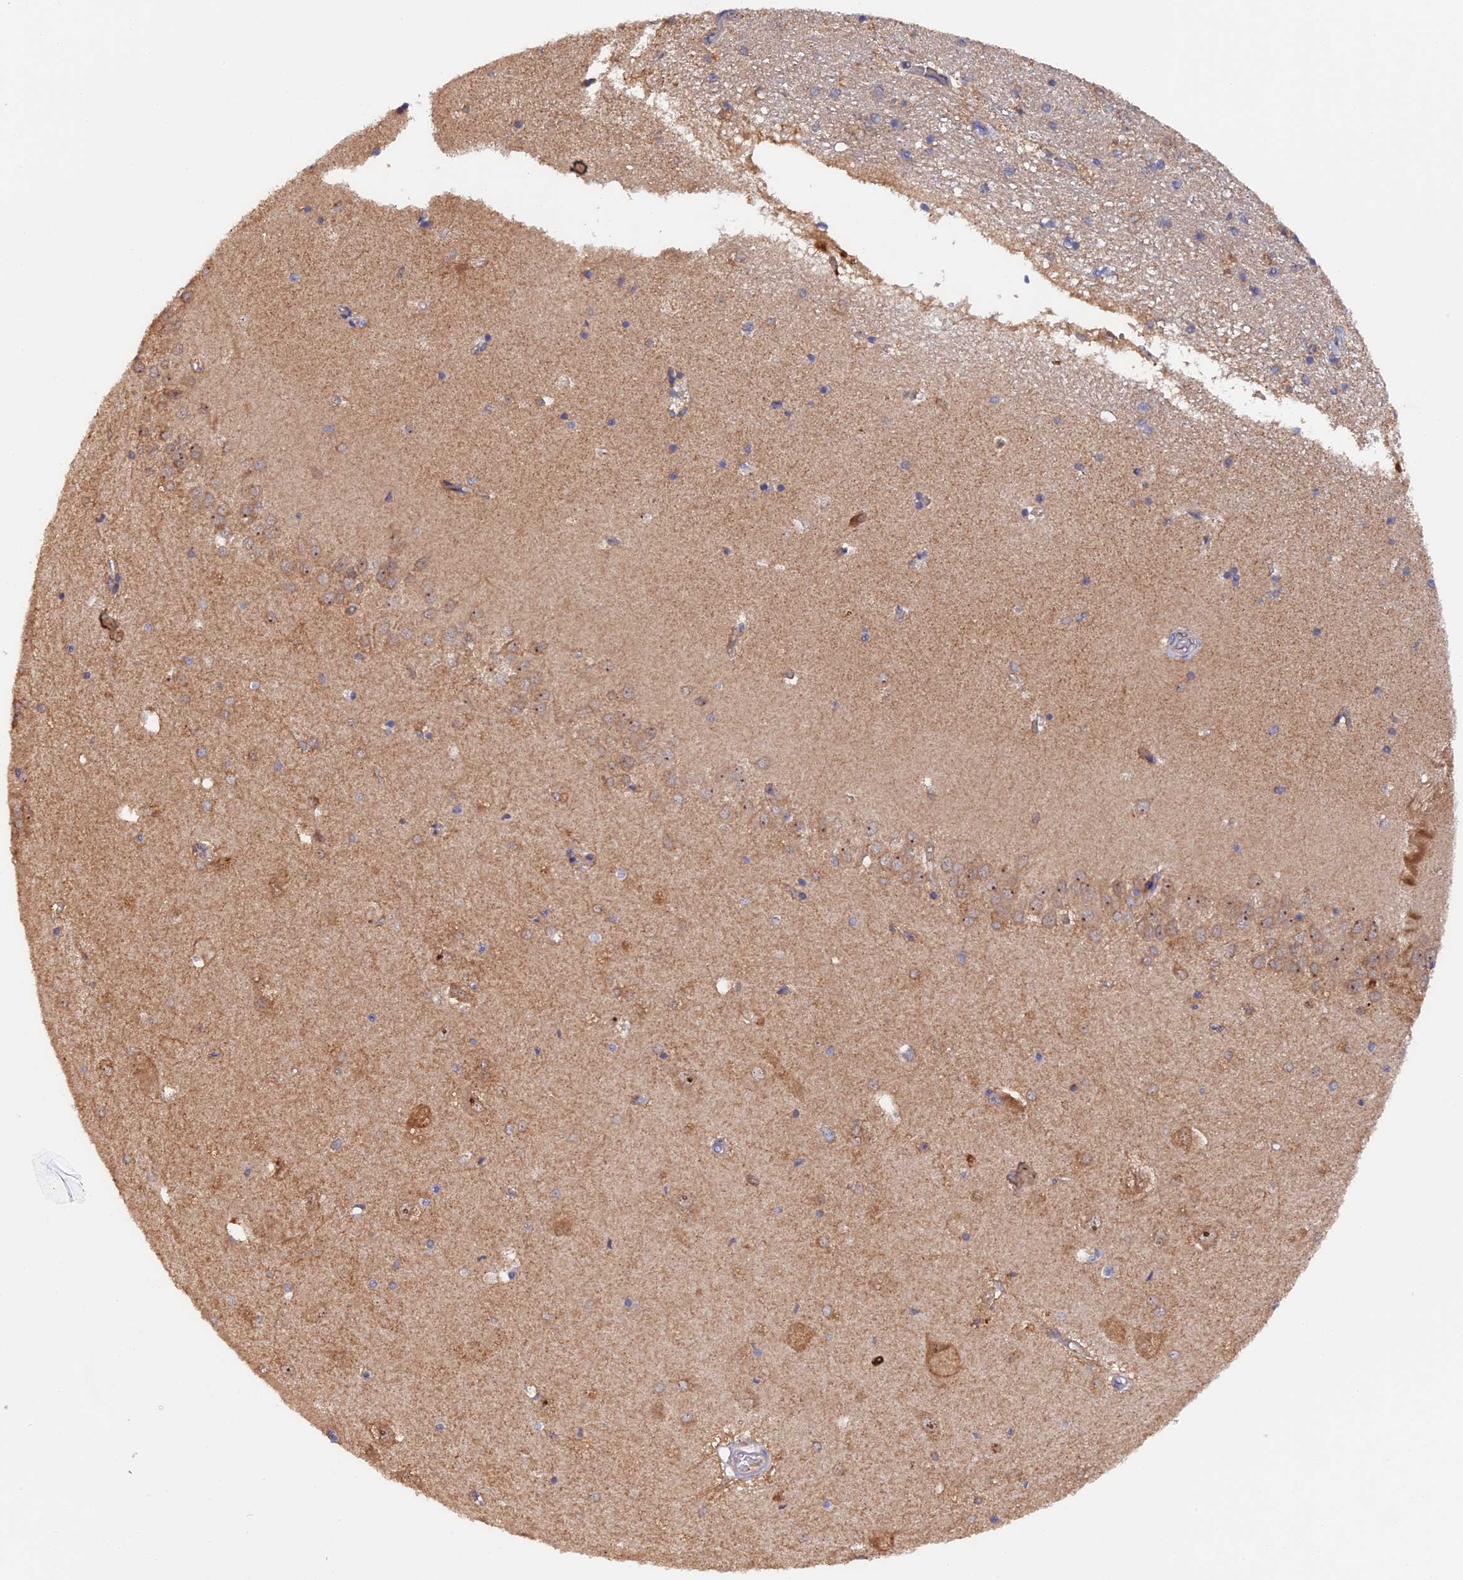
{"staining": {"intensity": "negative", "quantity": "none", "location": "none"}, "tissue": "hippocampus", "cell_type": "Glial cells", "image_type": "normal", "snomed": [{"axis": "morphology", "description": "Normal tissue, NOS"}, {"axis": "topography", "description": "Hippocampus"}], "caption": "Immunohistochemistry photomicrograph of unremarkable hippocampus: hippocampus stained with DAB exhibits no significant protein positivity in glial cells. (DAB IHC visualized using brightfield microscopy, high magnification).", "gene": "FERMT1", "patient": {"sex": "male", "age": 45}}